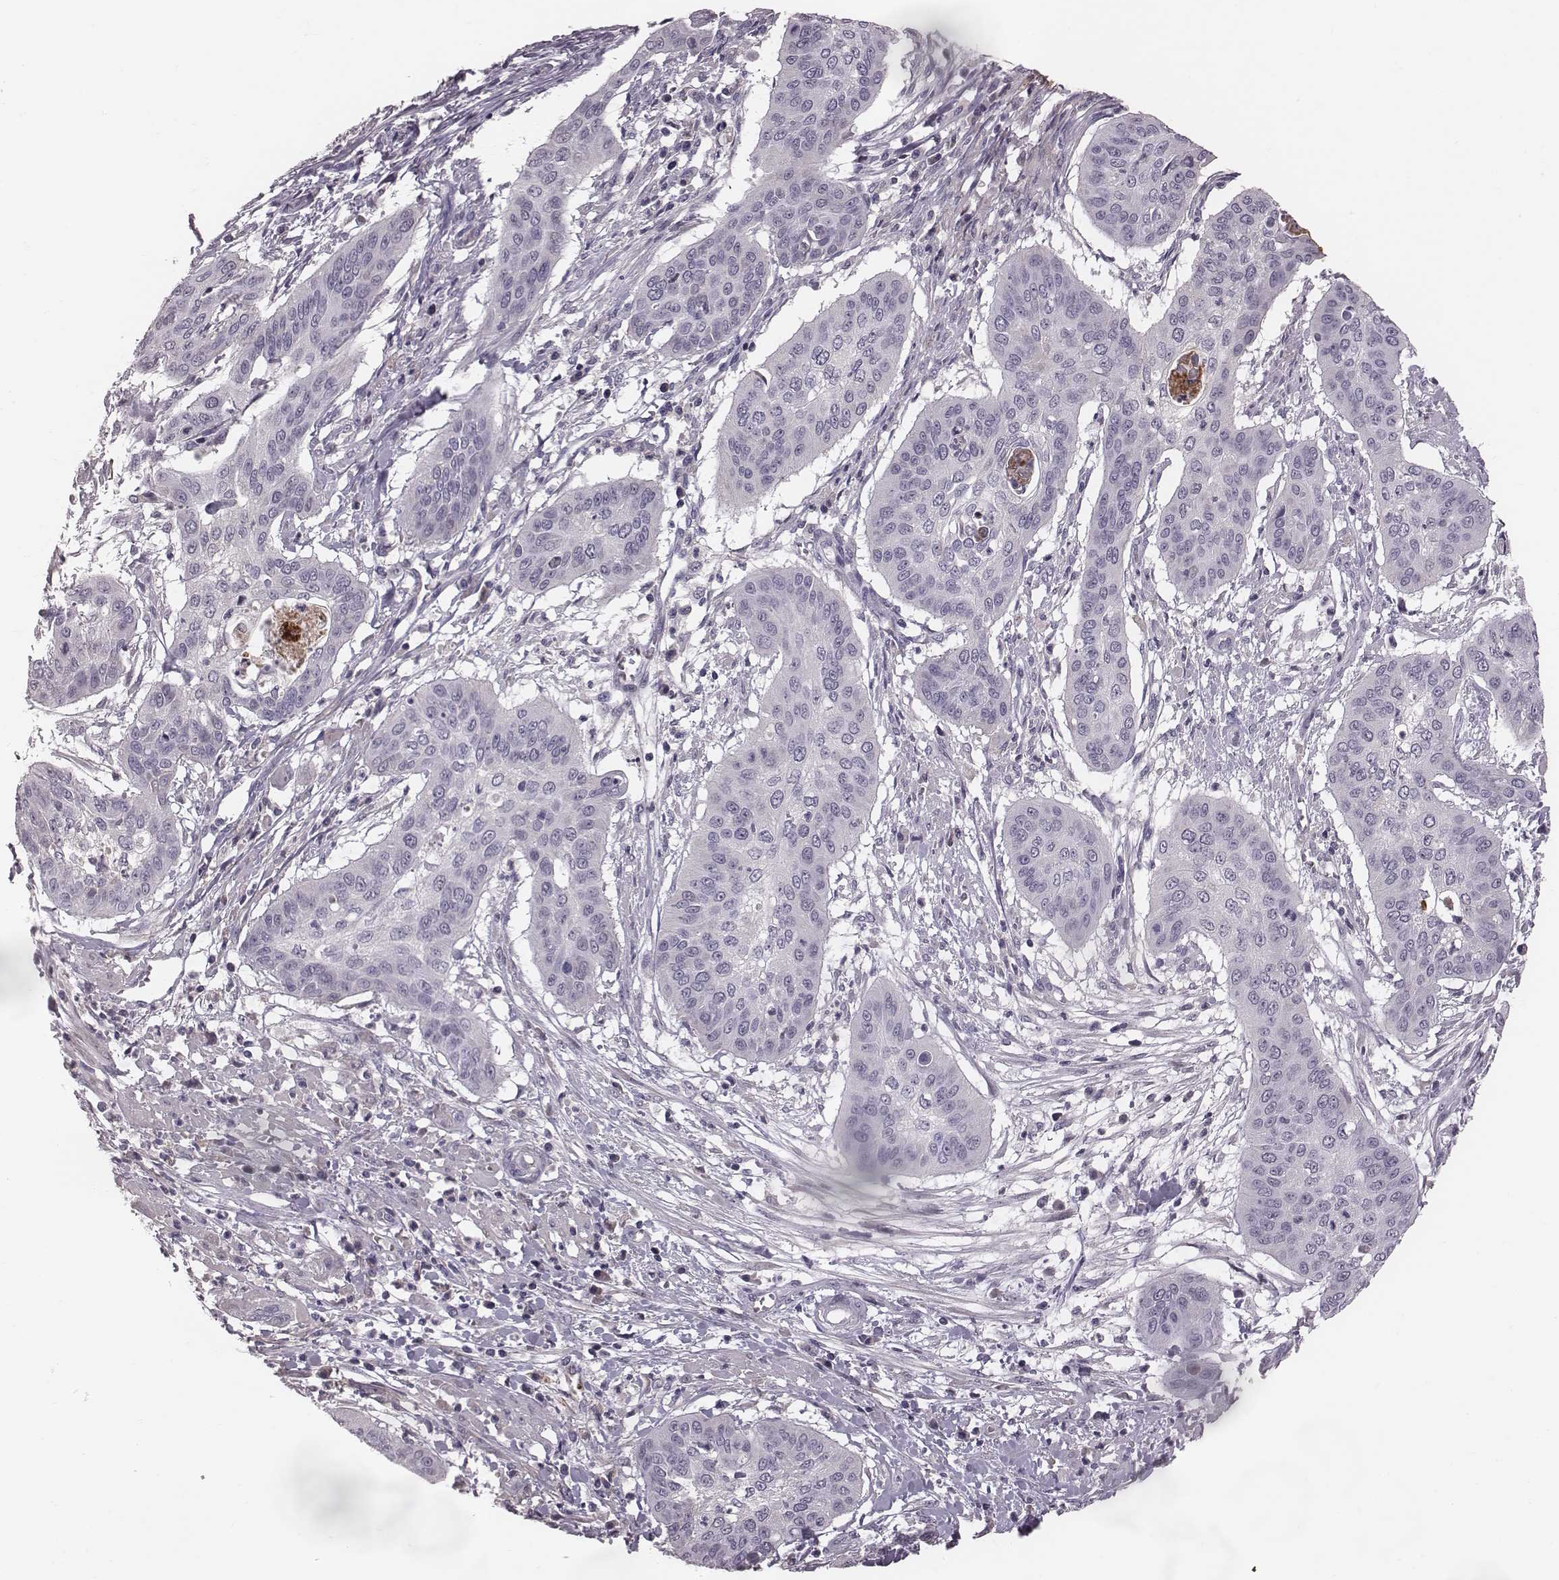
{"staining": {"intensity": "negative", "quantity": "none", "location": "none"}, "tissue": "cervical cancer", "cell_type": "Tumor cells", "image_type": "cancer", "snomed": [{"axis": "morphology", "description": "Squamous cell carcinoma, NOS"}, {"axis": "topography", "description": "Cervix"}], "caption": "A micrograph of cervical cancer stained for a protein shows no brown staining in tumor cells. (Brightfield microscopy of DAB IHC at high magnification).", "gene": "CFTR", "patient": {"sex": "female", "age": 39}}